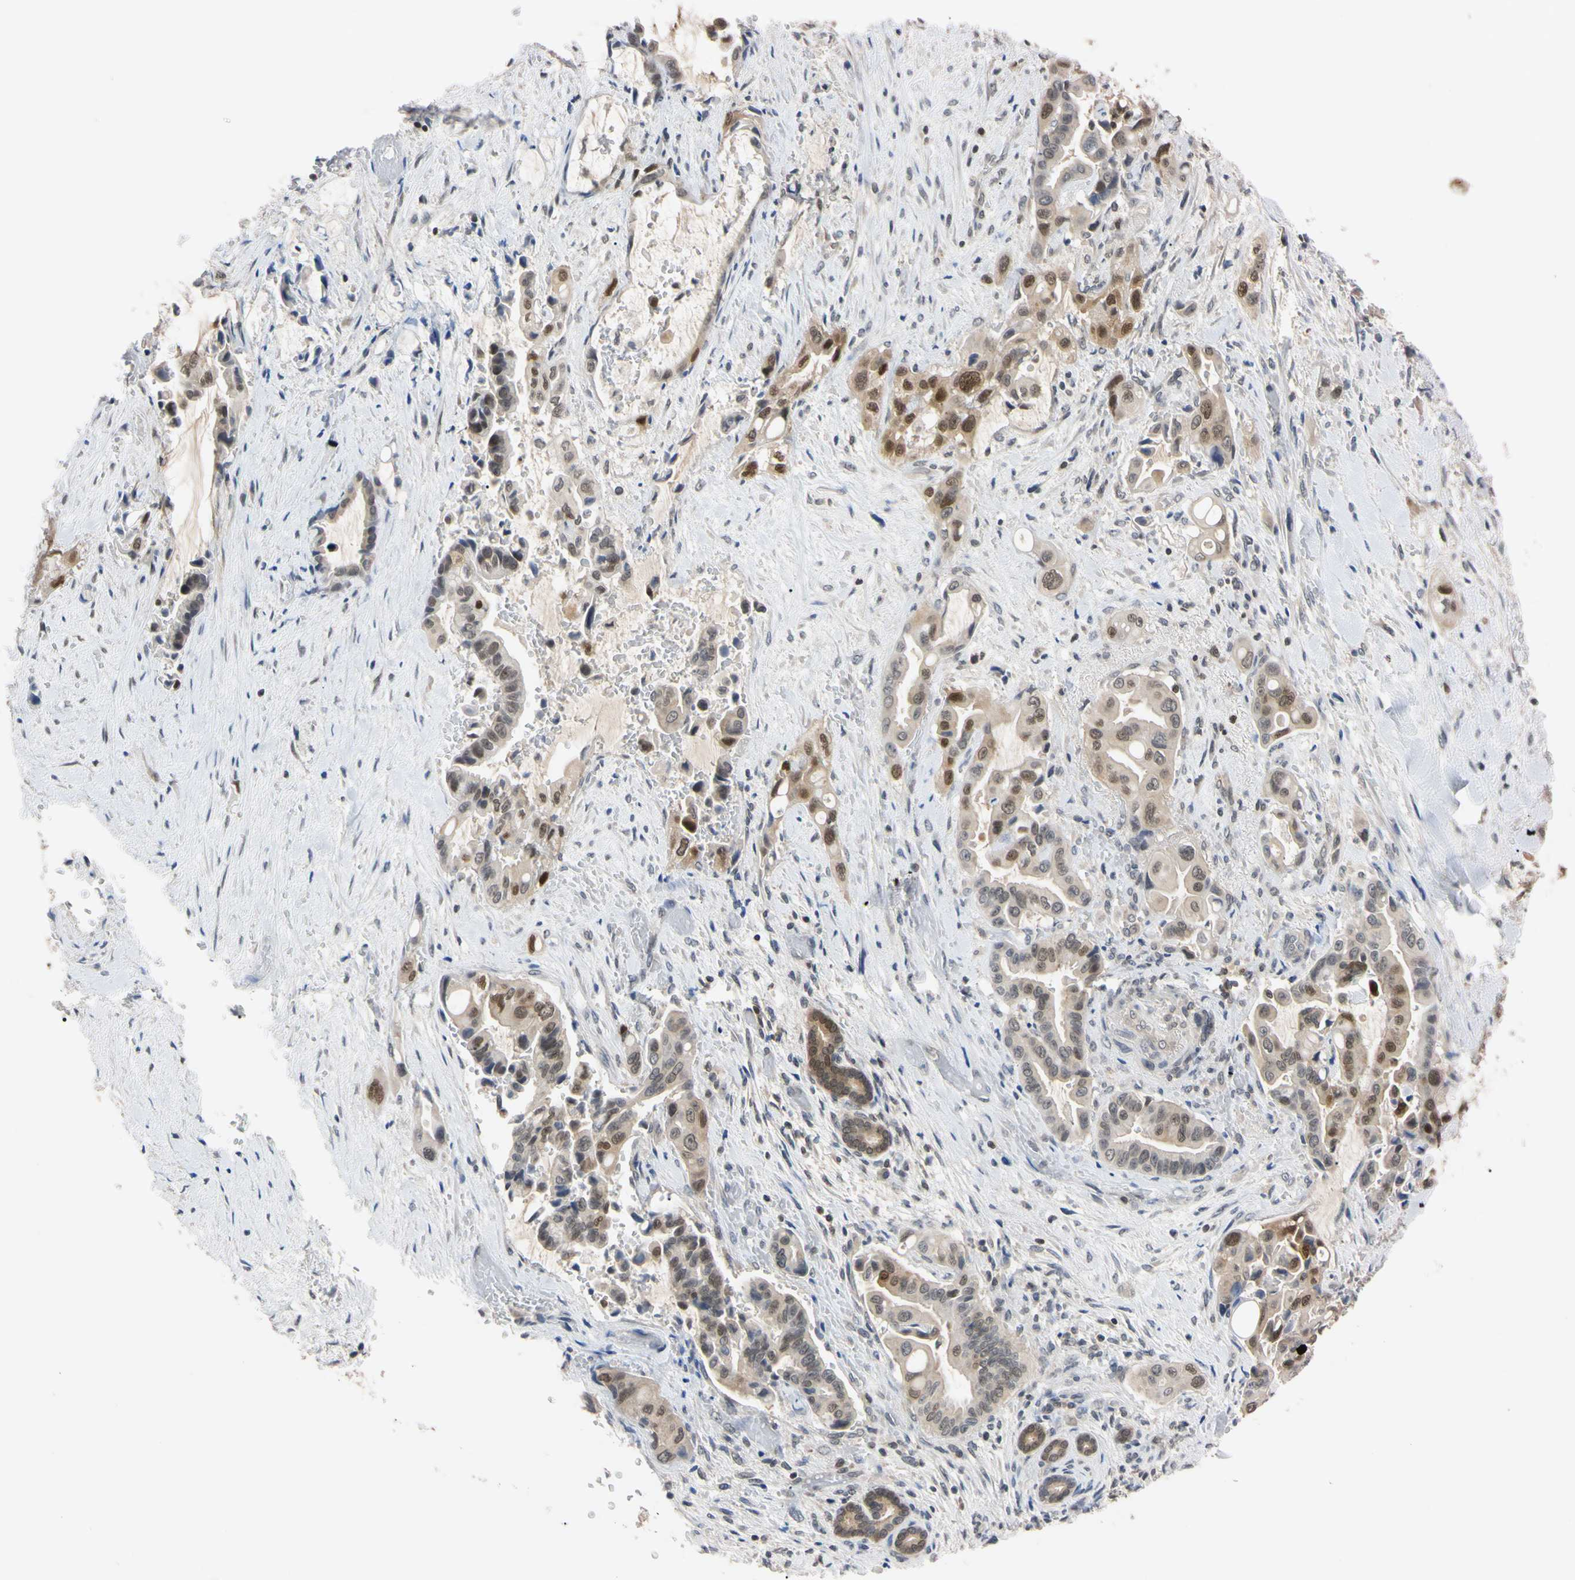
{"staining": {"intensity": "moderate", "quantity": "25%-75%", "location": "nuclear"}, "tissue": "liver cancer", "cell_type": "Tumor cells", "image_type": "cancer", "snomed": [{"axis": "morphology", "description": "Cholangiocarcinoma"}, {"axis": "topography", "description": "Liver"}], "caption": "Human liver cancer (cholangiocarcinoma) stained with a brown dye reveals moderate nuclear positive staining in about 25%-75% of tumor cells.", "gene": "UBE2I", "patient": {"sex": "female", "age": 61}}